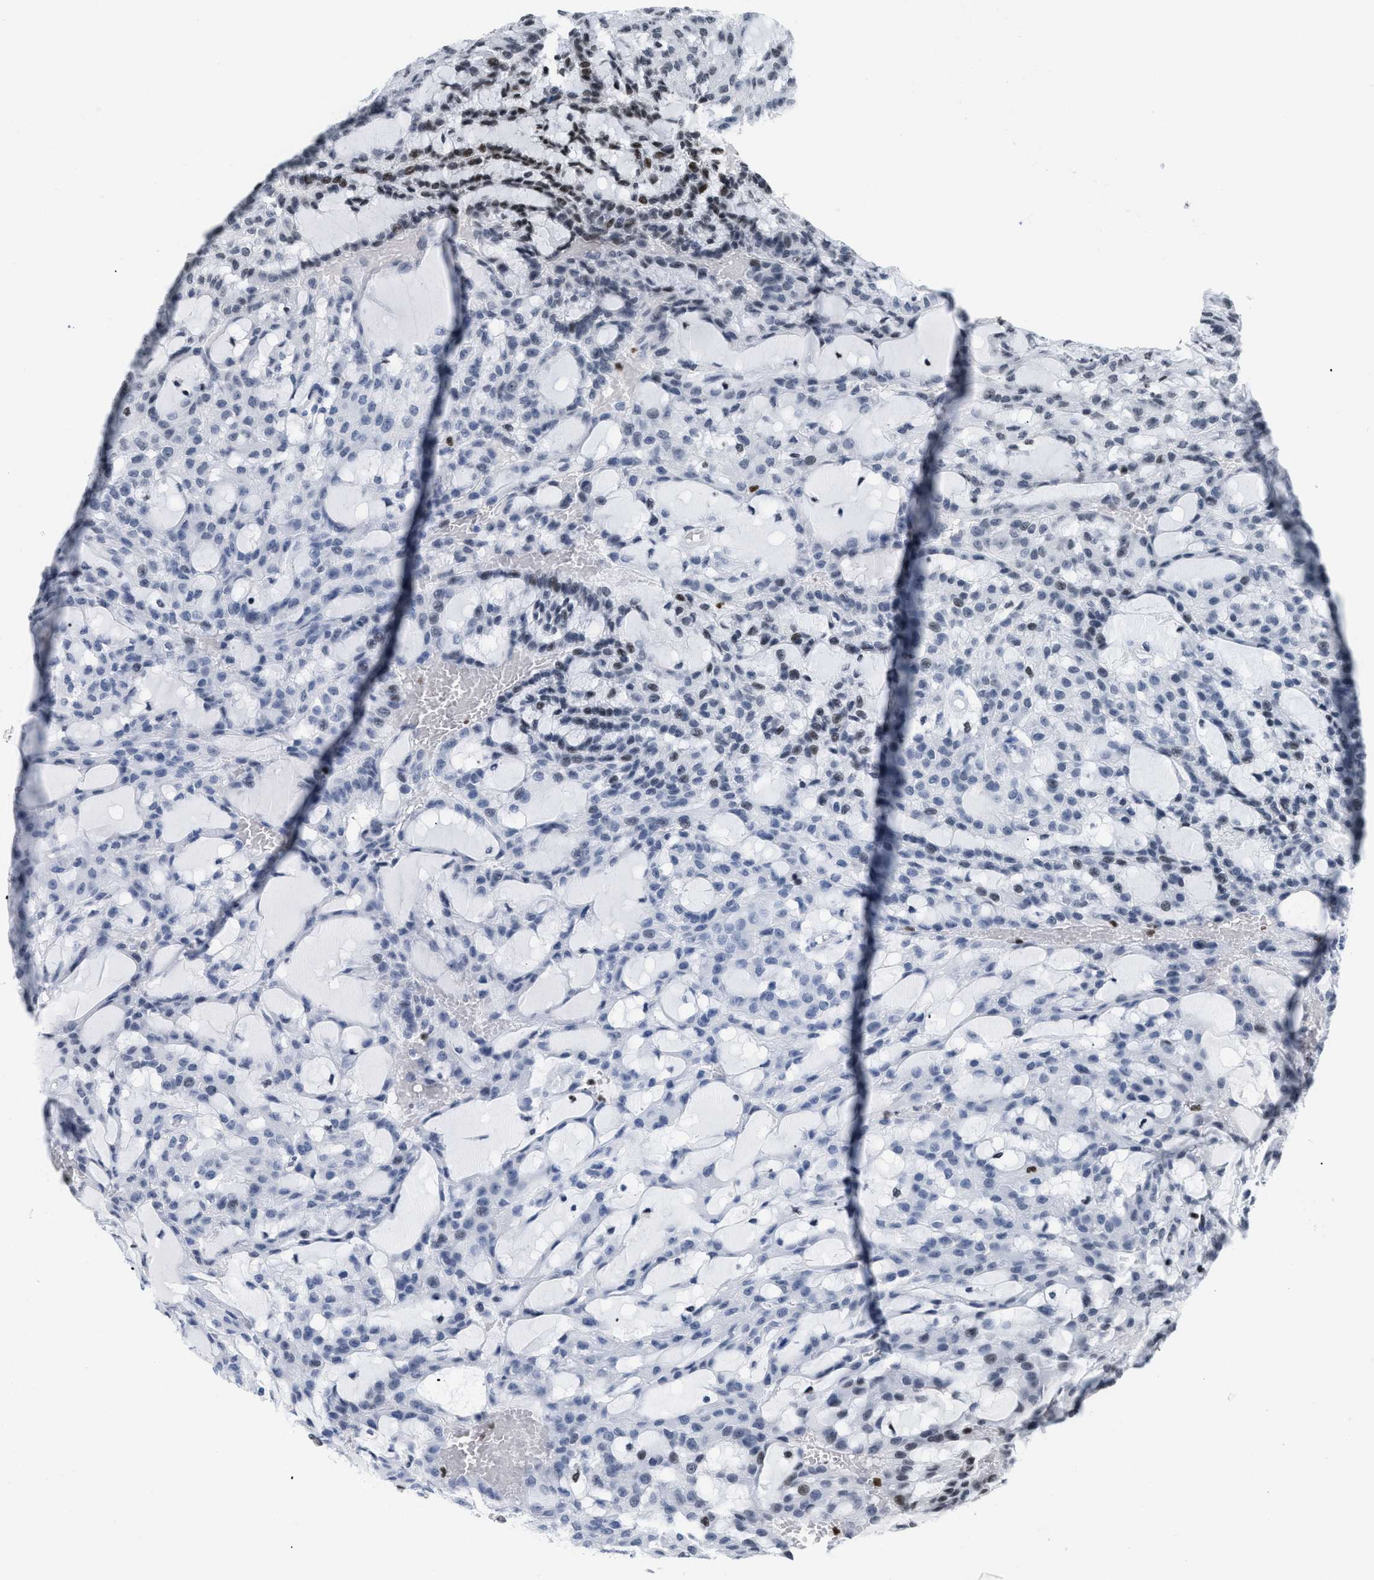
{"staining": {"intensity": "weak", "quantity": "<25%", "location": "nuclear"}, "tissue": "renal cancer", "cell_type": "Tumor cells", "image_type": "cancer", "snomed": [{"axis": "morphology", "description": "Adenocarcinoma, NOS"}, {"axis": "topography", "description": "Kidney"}], "caption": "Renal adenocarcinoma was stained to show a protein in brown. There is no significant expression in tumor cells. (DAB IHC, high magnification).", "gene": "HMGN2", "patient": {"sex": "male", "age": 63}}